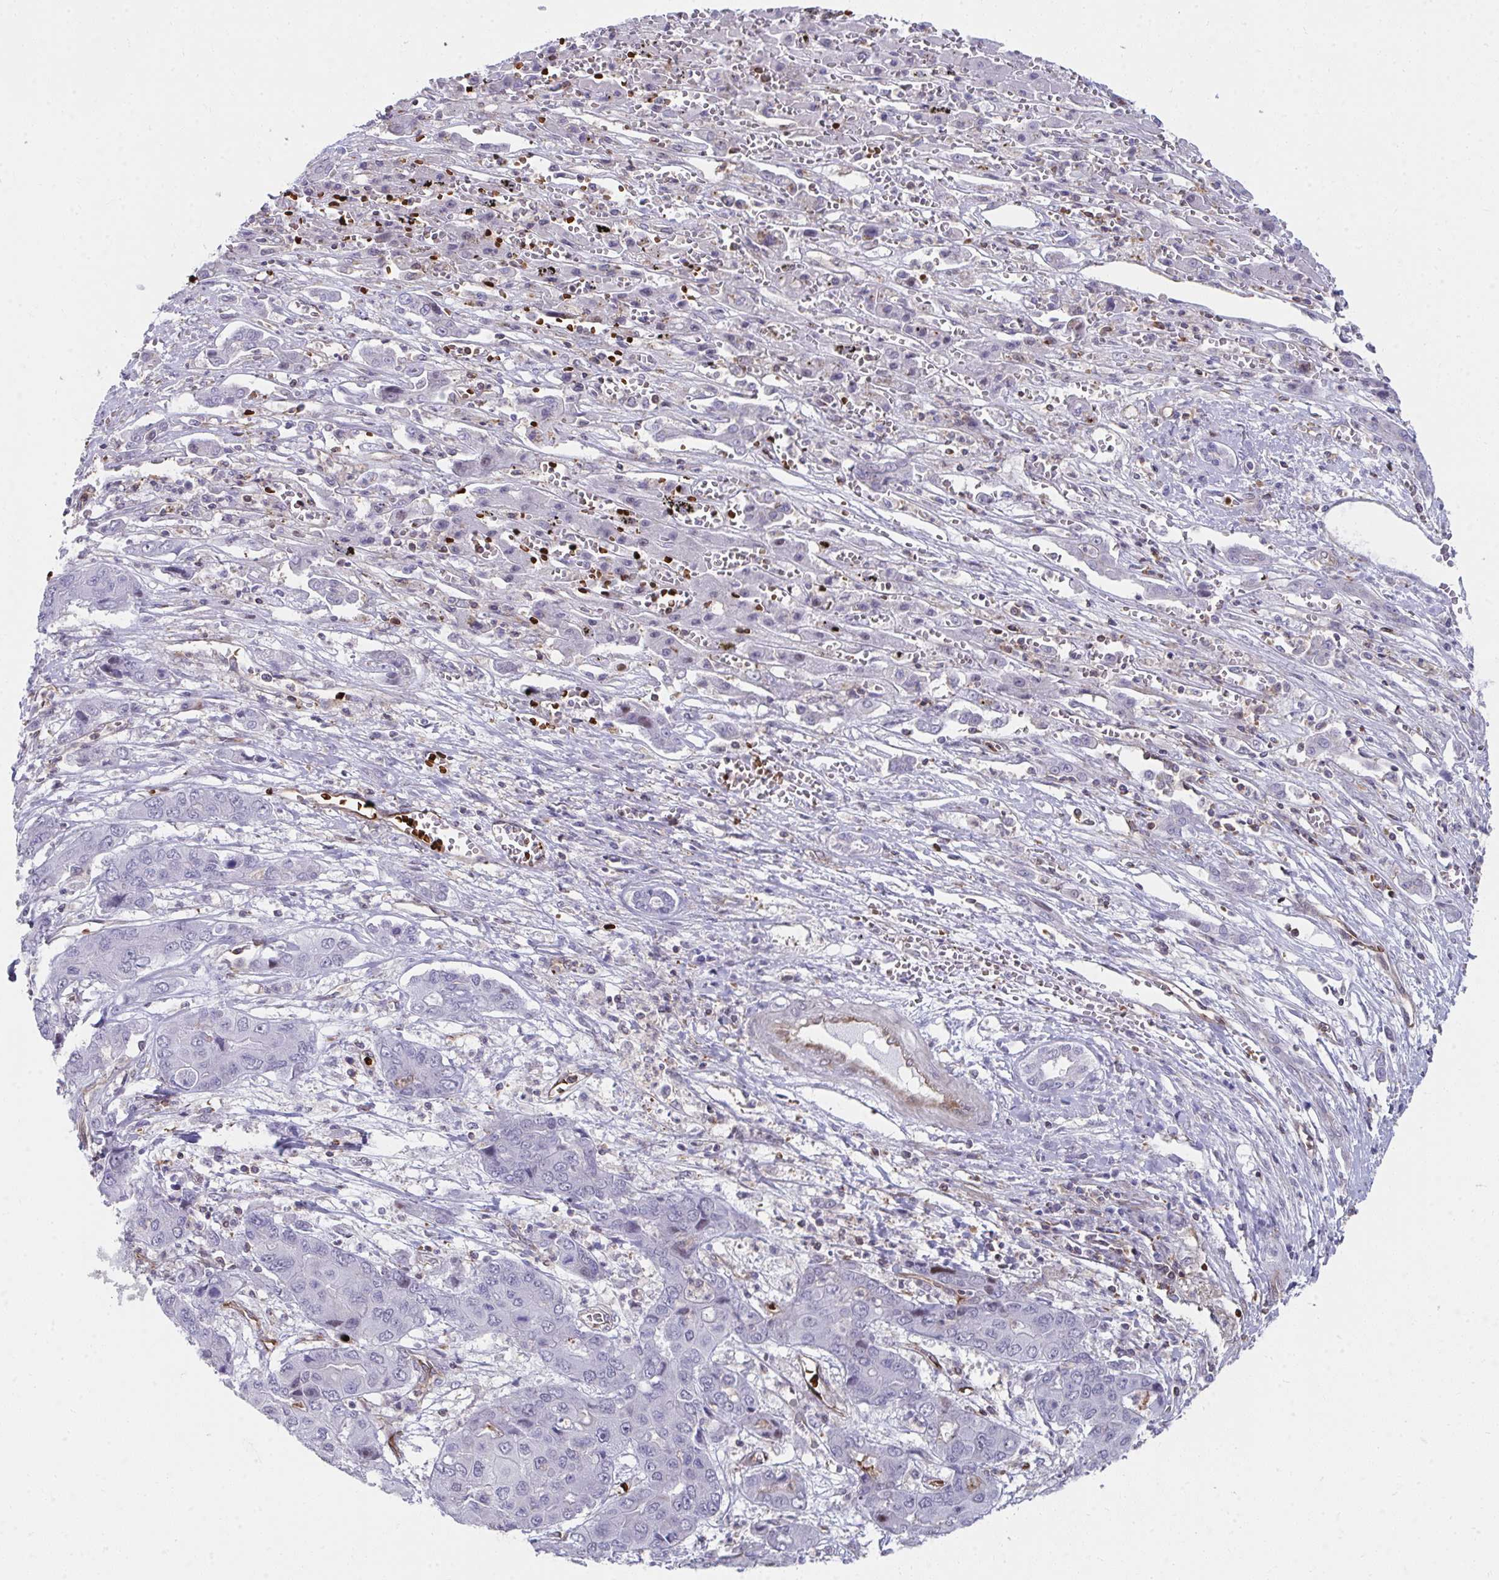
{"staining": {"intensity": "negative", "quantity": "none", "location": "none"}, "tissue": "liver cancer", "cell_type": "Tumor cells", "image_type": "cancer", "snomed": [{"axis": "morphology", "description": "Cholangiocarcinoma"}, {"axis": "topography", "description": "Liver"}], "caption": "DAB (3,3'-diaminobenzidine) immunohistochemical staining of liver cancer reveals no significant staining in tumor cells.", "gene": "FOXN3", "patient": {"sex": "male", "age": 67}}